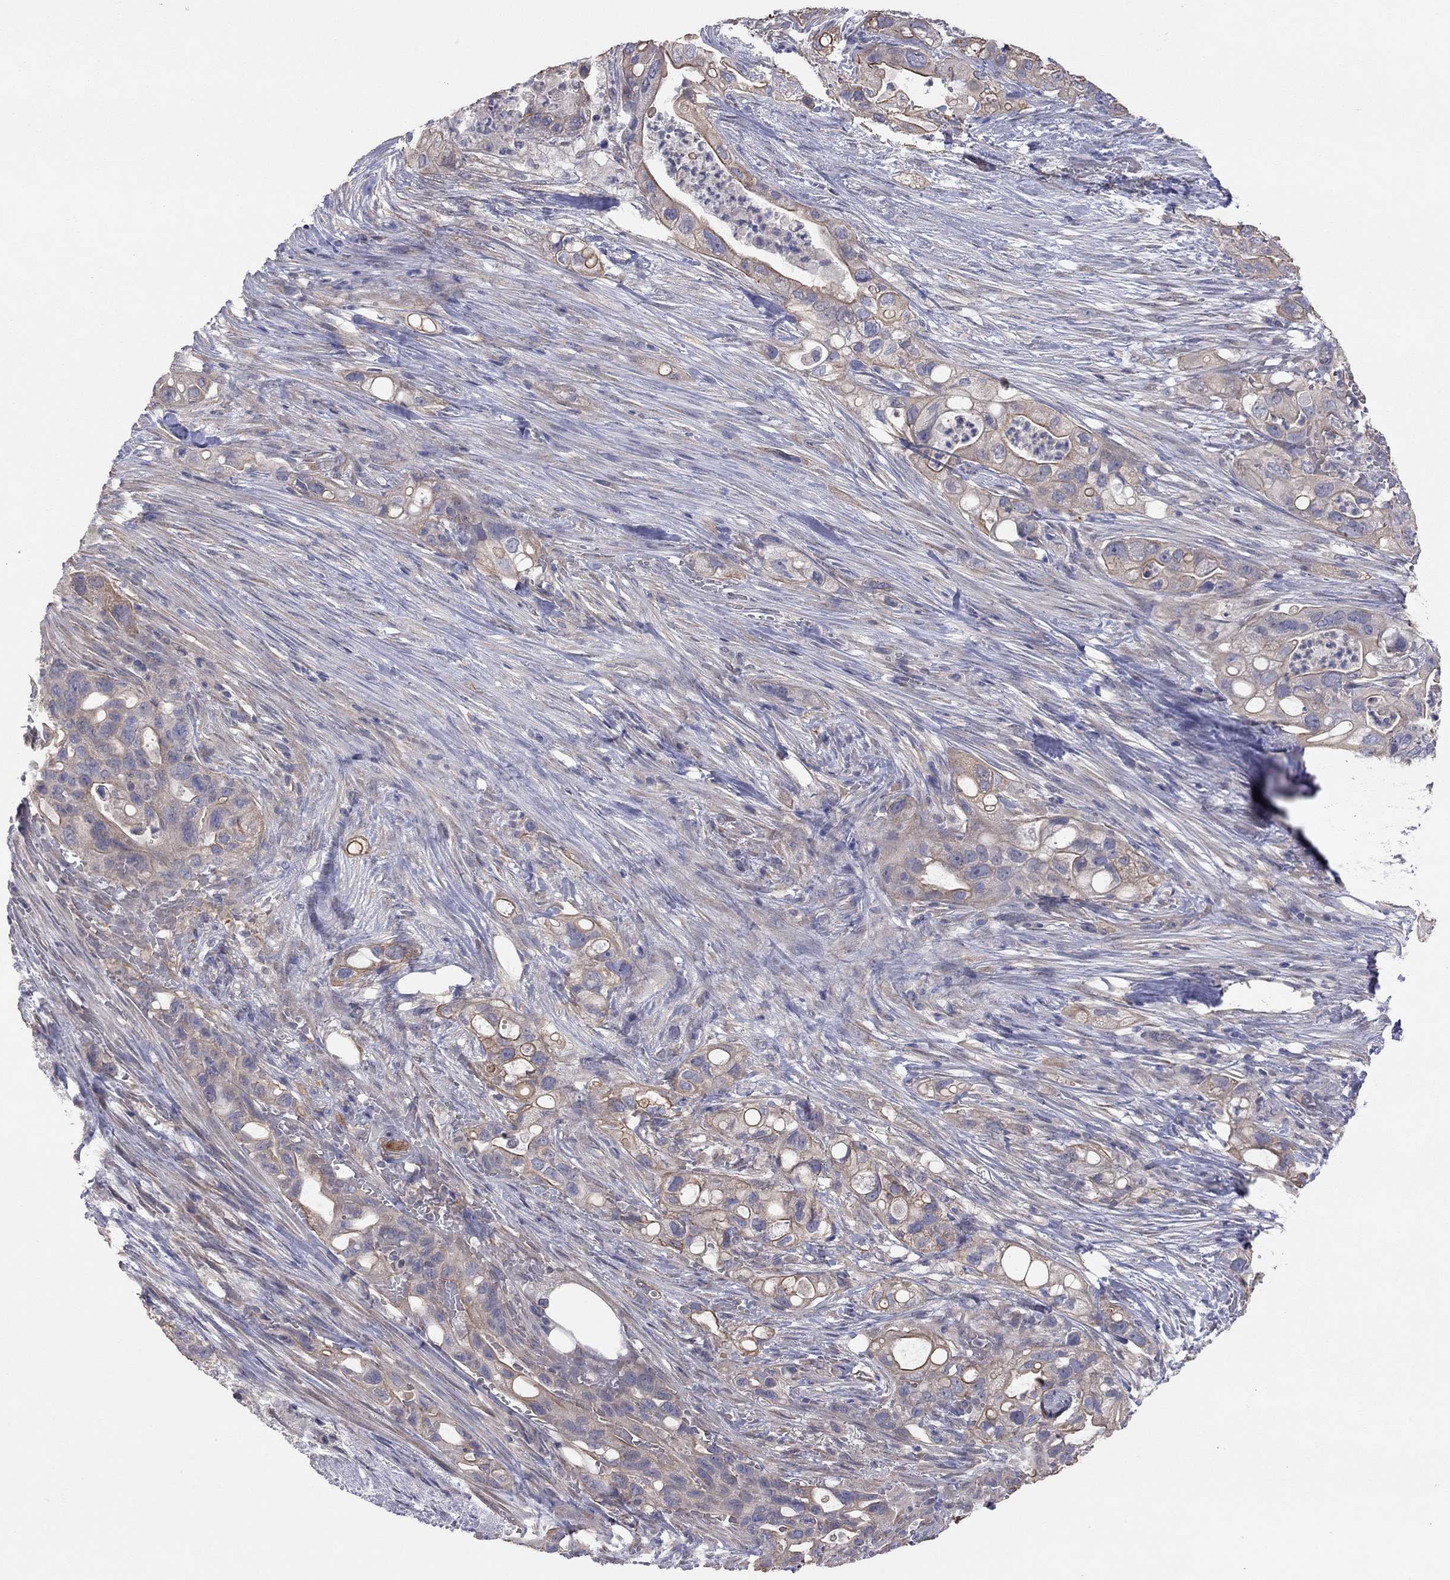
{"staining": {"intensity": "strong", "quantity": "<25%", "location": "cytoplasmic/membranous"}, "tissue": "pancreatic cancer", "cell_type": "Tumor cells", "image_type": "cancer", "snomed": [{"axis": "morphology", "description": "Adenocarcinoma, NOS"}, {"axis": "topography", "description": "Pancreas"}], "caption": "Immunohistochemistry (IHC) of human pancreatic adenocarcinoma demonstrates medium levels of strong cytoplasmic/membranous expression in about <25% of tumor cells.", "gene": "KCNB1", "patient": {"sex": "female", "age": 72}}